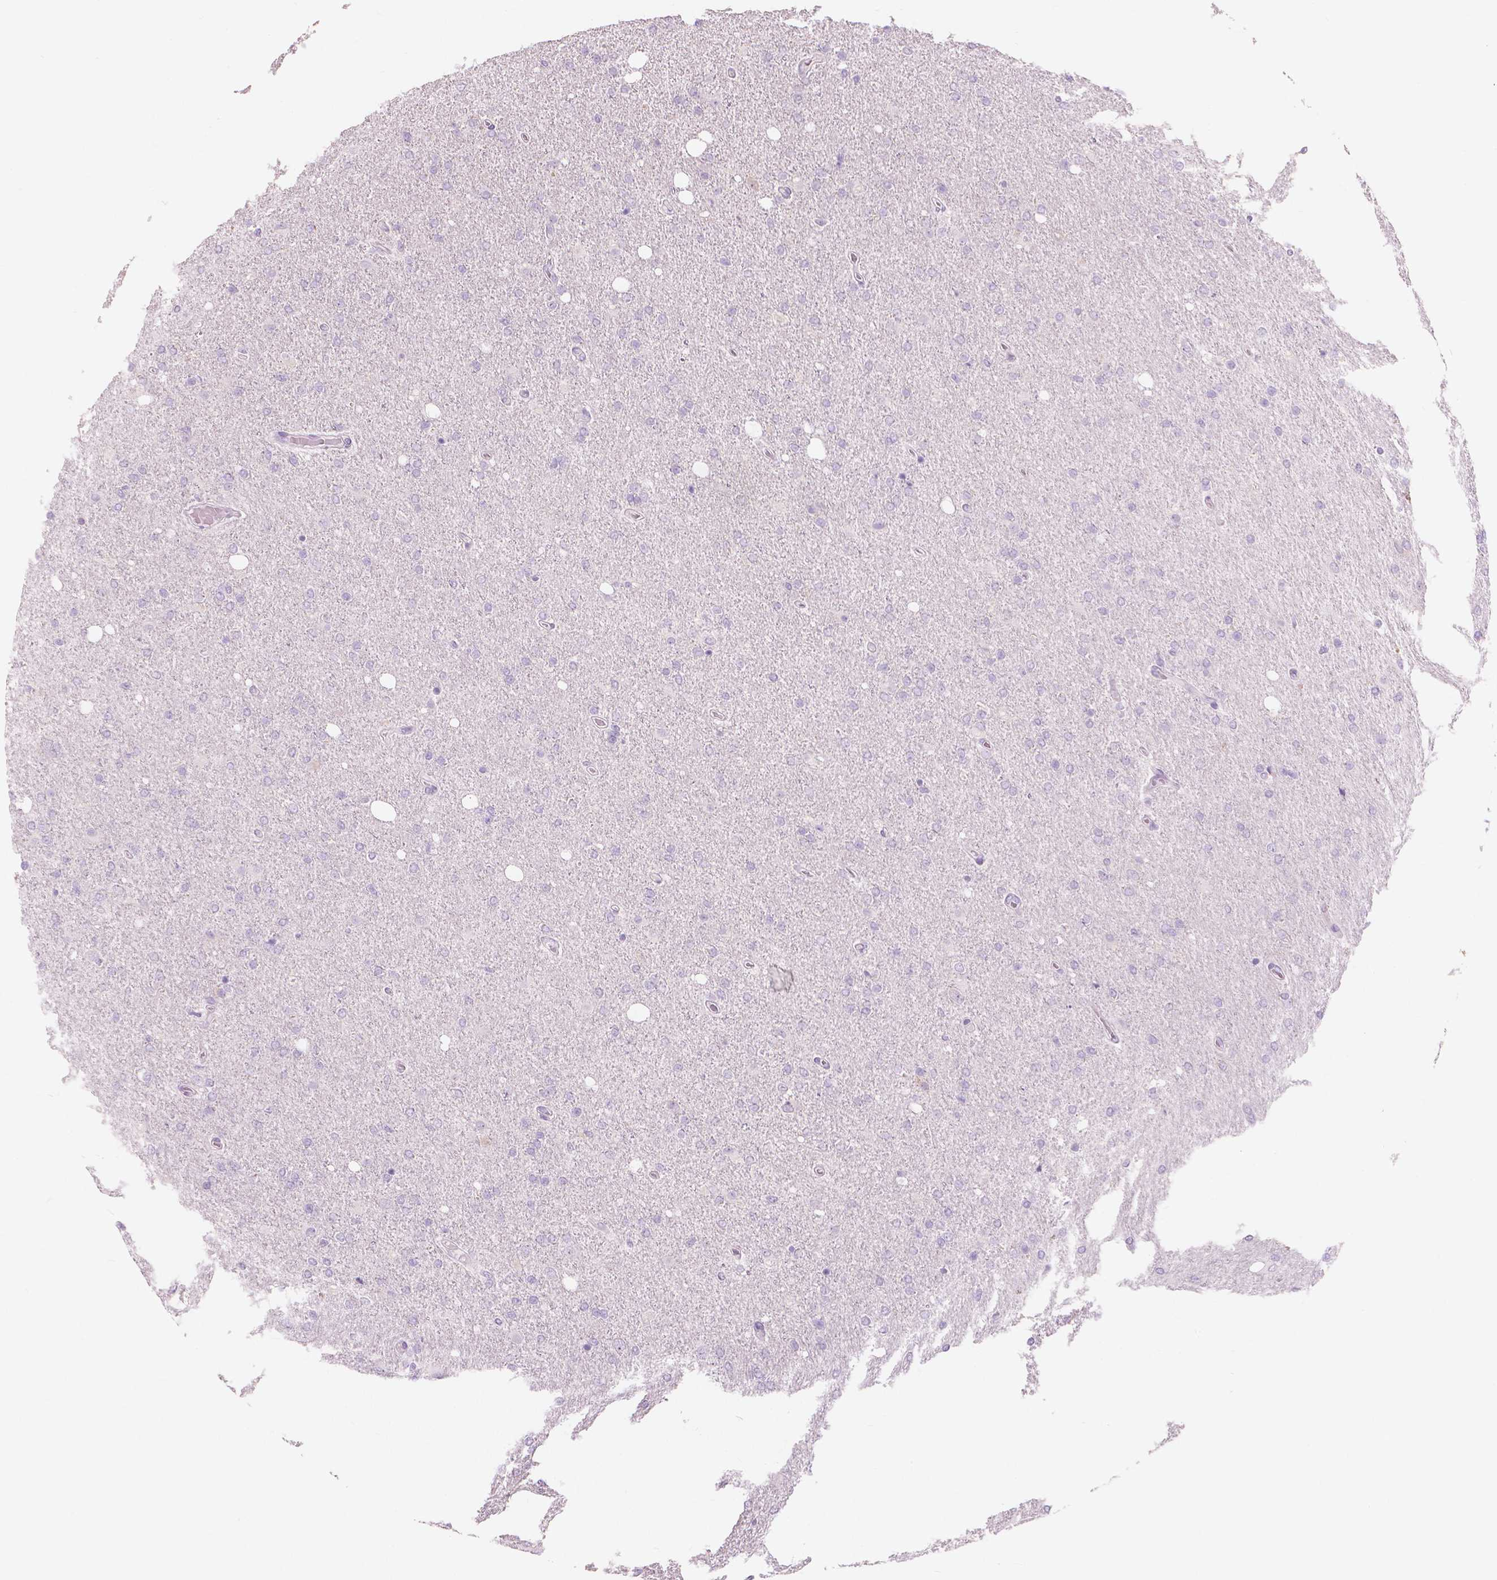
{"staining": {"intensity": "negative", "quantity": "none", "location": "none"}, "tissue": "glioma", "cell_type": "Tumor cells", "image_type": "cancer", "snomed": [{"axis": "morphology", "description": "Glioma, malignant, High grade"}, {"axis": "topography", "description": "Cerebral cortex"}], "caption": "Histopathology image shows no protein expression in tumor cells of glioma tissue.", "gene": "CXCR2", "patient": {"sex": "male", "age": 70}}